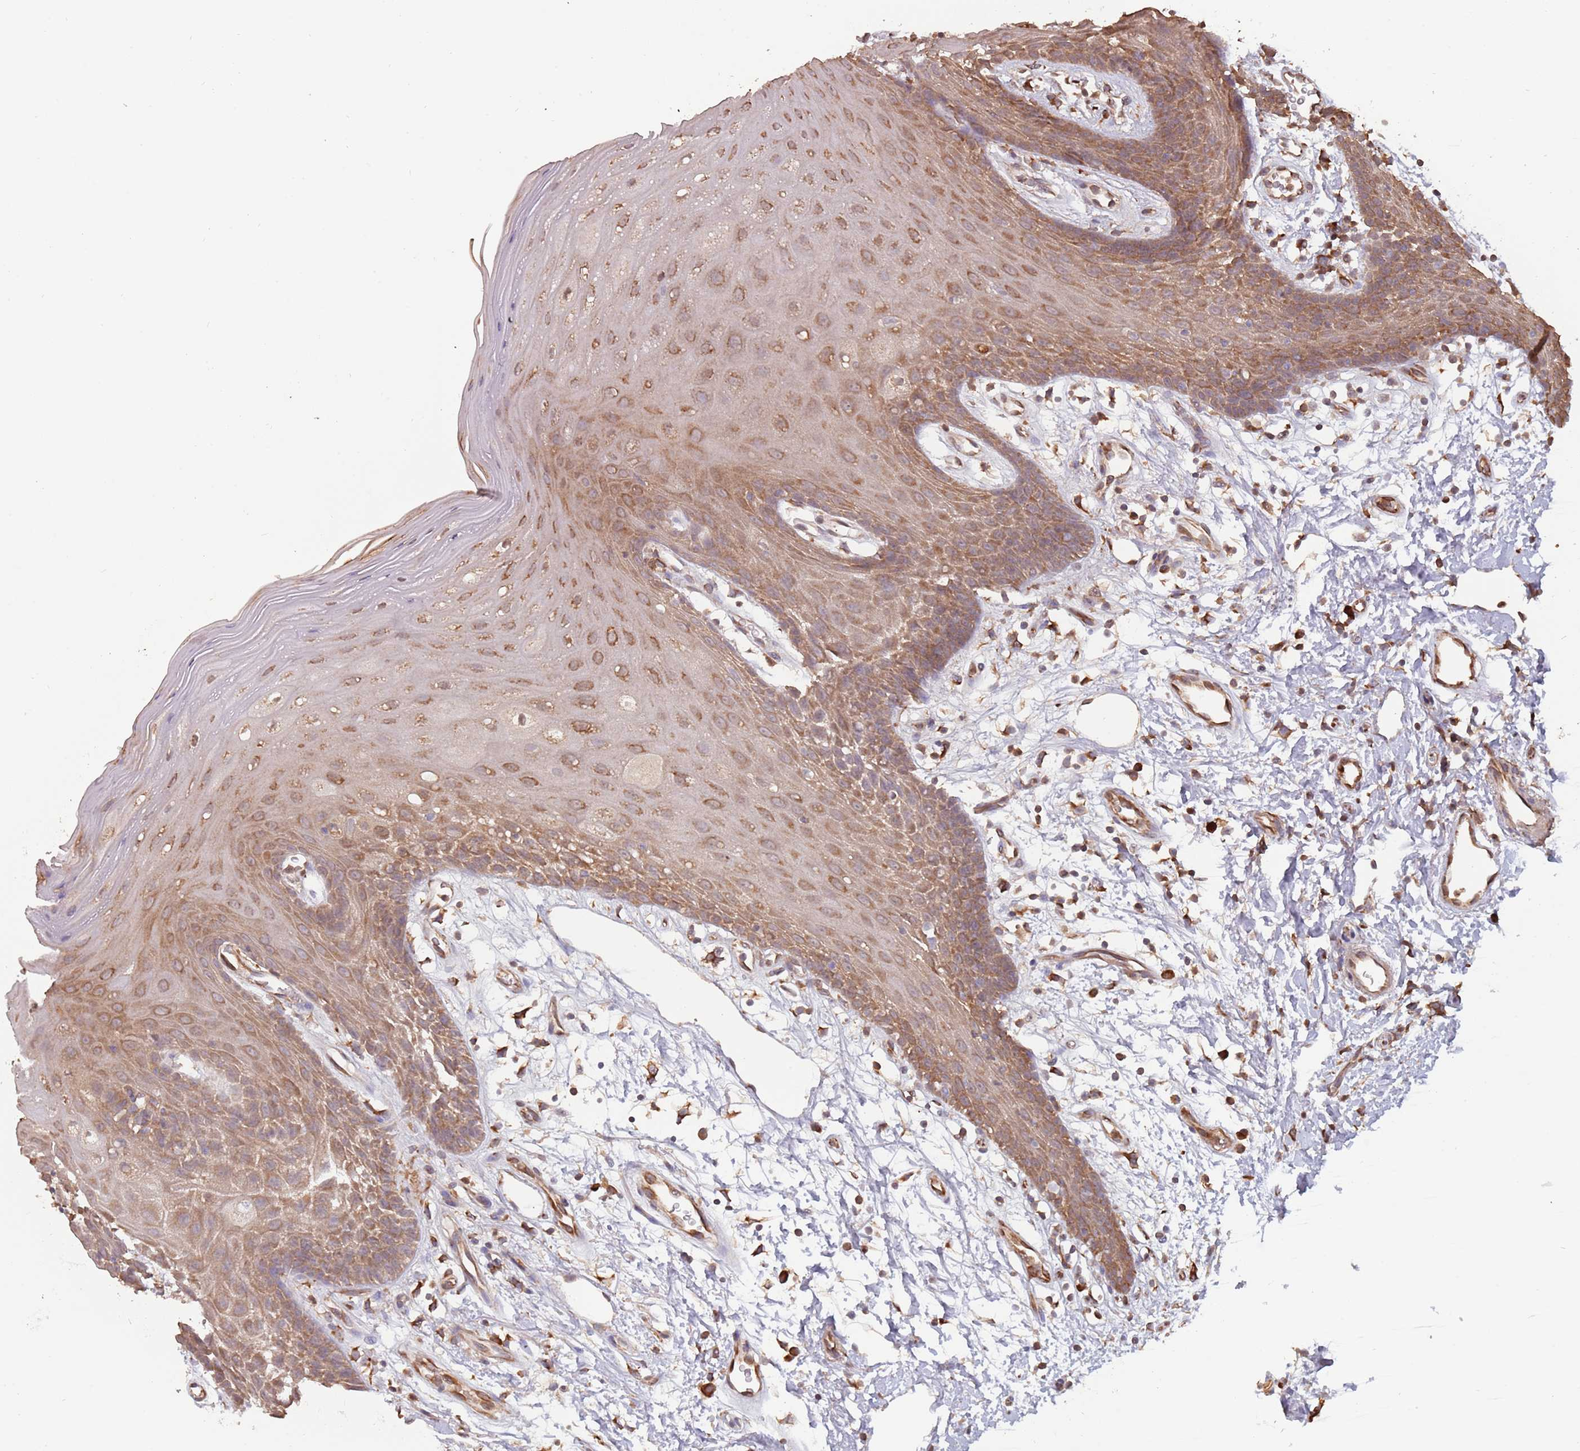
{"staining": {"intensity": "moderate", "quantity": ">75%", "location": "cytoplasmic/membranous"}, "tissue": "oral mucosa", "cell_type": "Squamous epithelial cells", "image_type": "normal", "snomed": [{"axis": "morphology", "description": "Normal tissue, NOS"}, {"axis": "topography", "description": "Oral tissue"}, {"axis": "topography", "description": "Tounge, NOS"}], "caption": "A brown stain highlights moderate cytoplasmic/membranous positivity of a protein in squamous epithelial cells of unremarkable oral mucosa.", "gene": "COG4", "patient": {"sex": "female", "age": 59}}